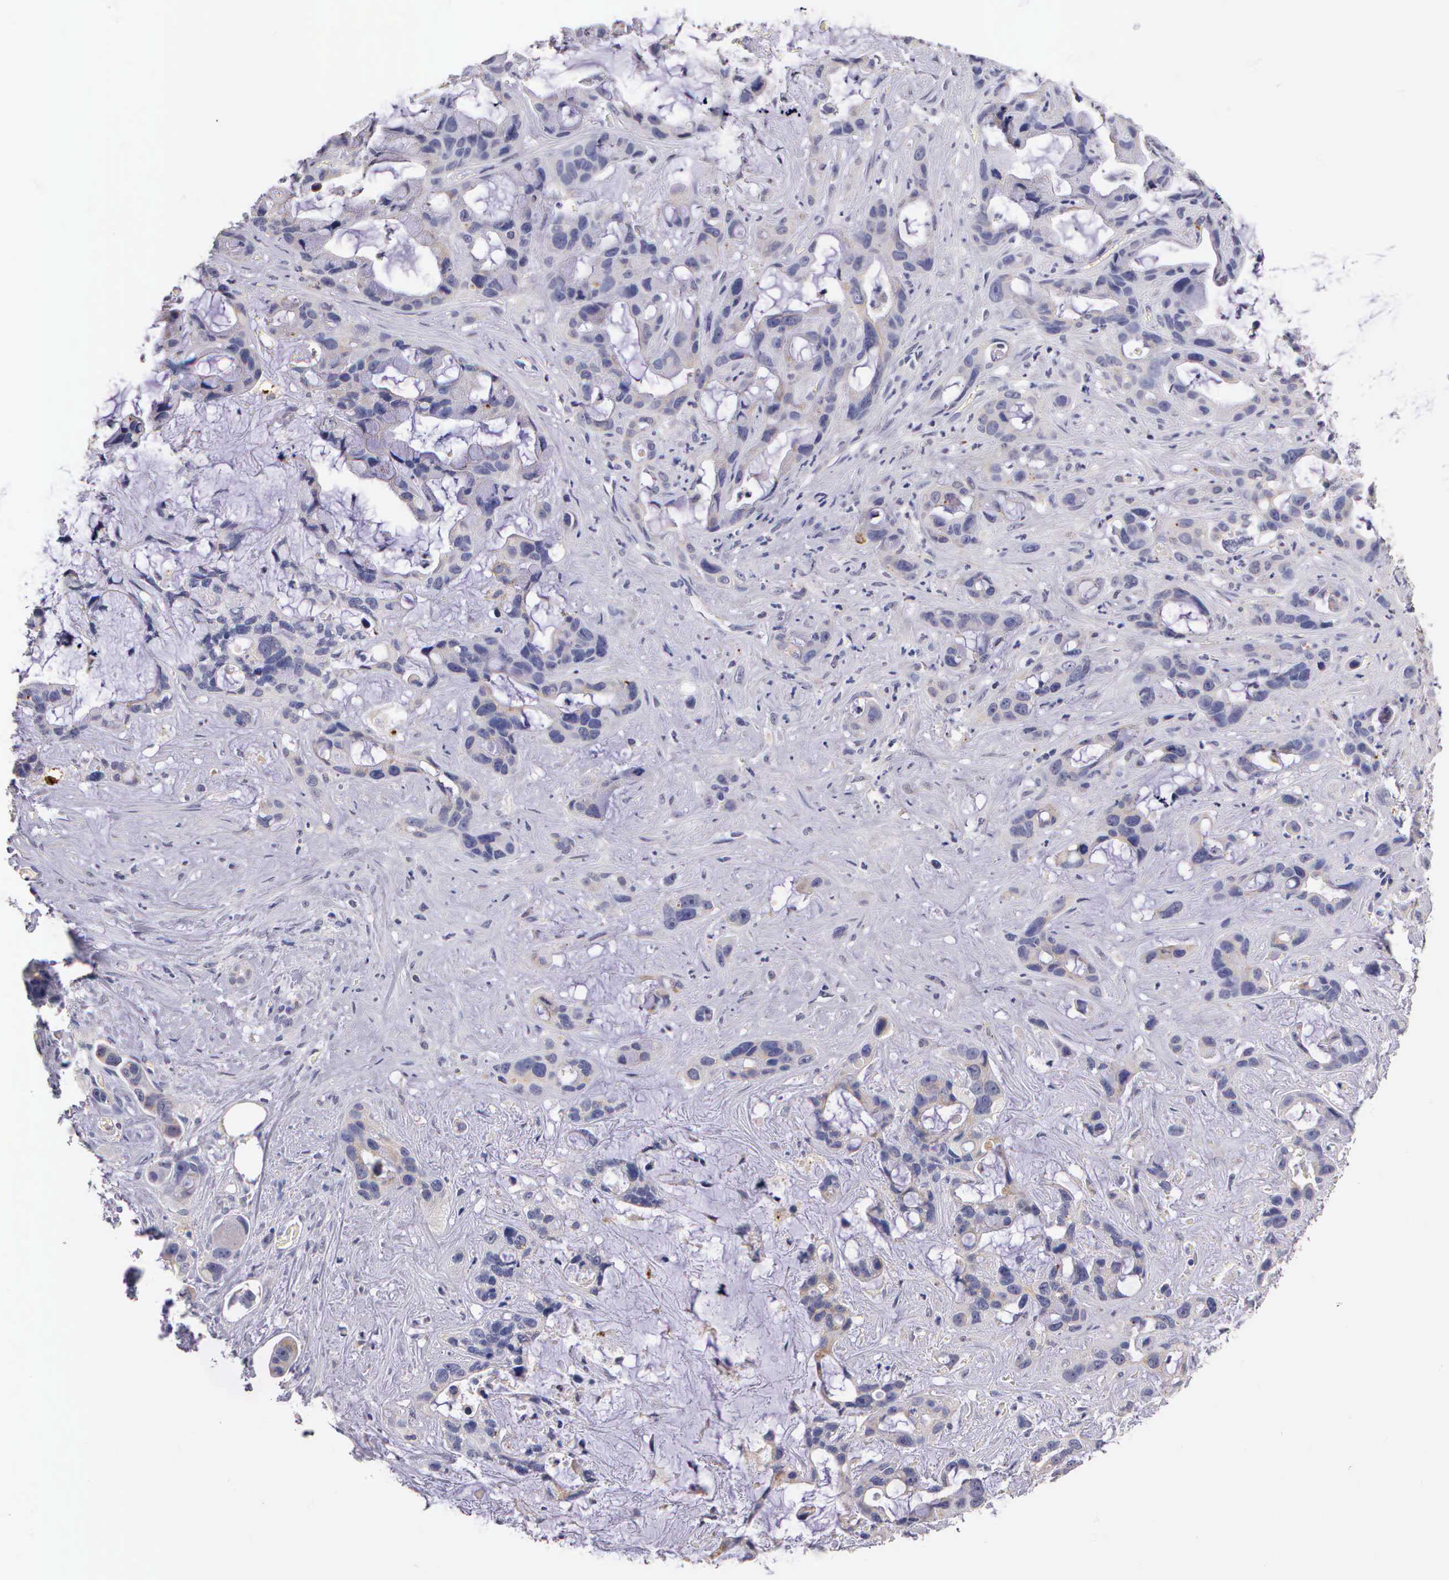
{"staining": {"intensity": "weak", "quantity": "<25%", "location": "cytoplasmic/membranous"}, "tissue": "liver cancer", "cell_type": "Tumor cells", "image_type": "cancer", "snomed": [{"axis": "morphology", "description": "Cholangiocarcinoma"}, {"axis": "topography", "description": "Liver"}], "caption": "Immunohistochemical staining of liver cholangiocarcinoma shows no significant expression in tumor cells.", "gene": "ESR1", "patient": {"sex": "female", "age": 65}}